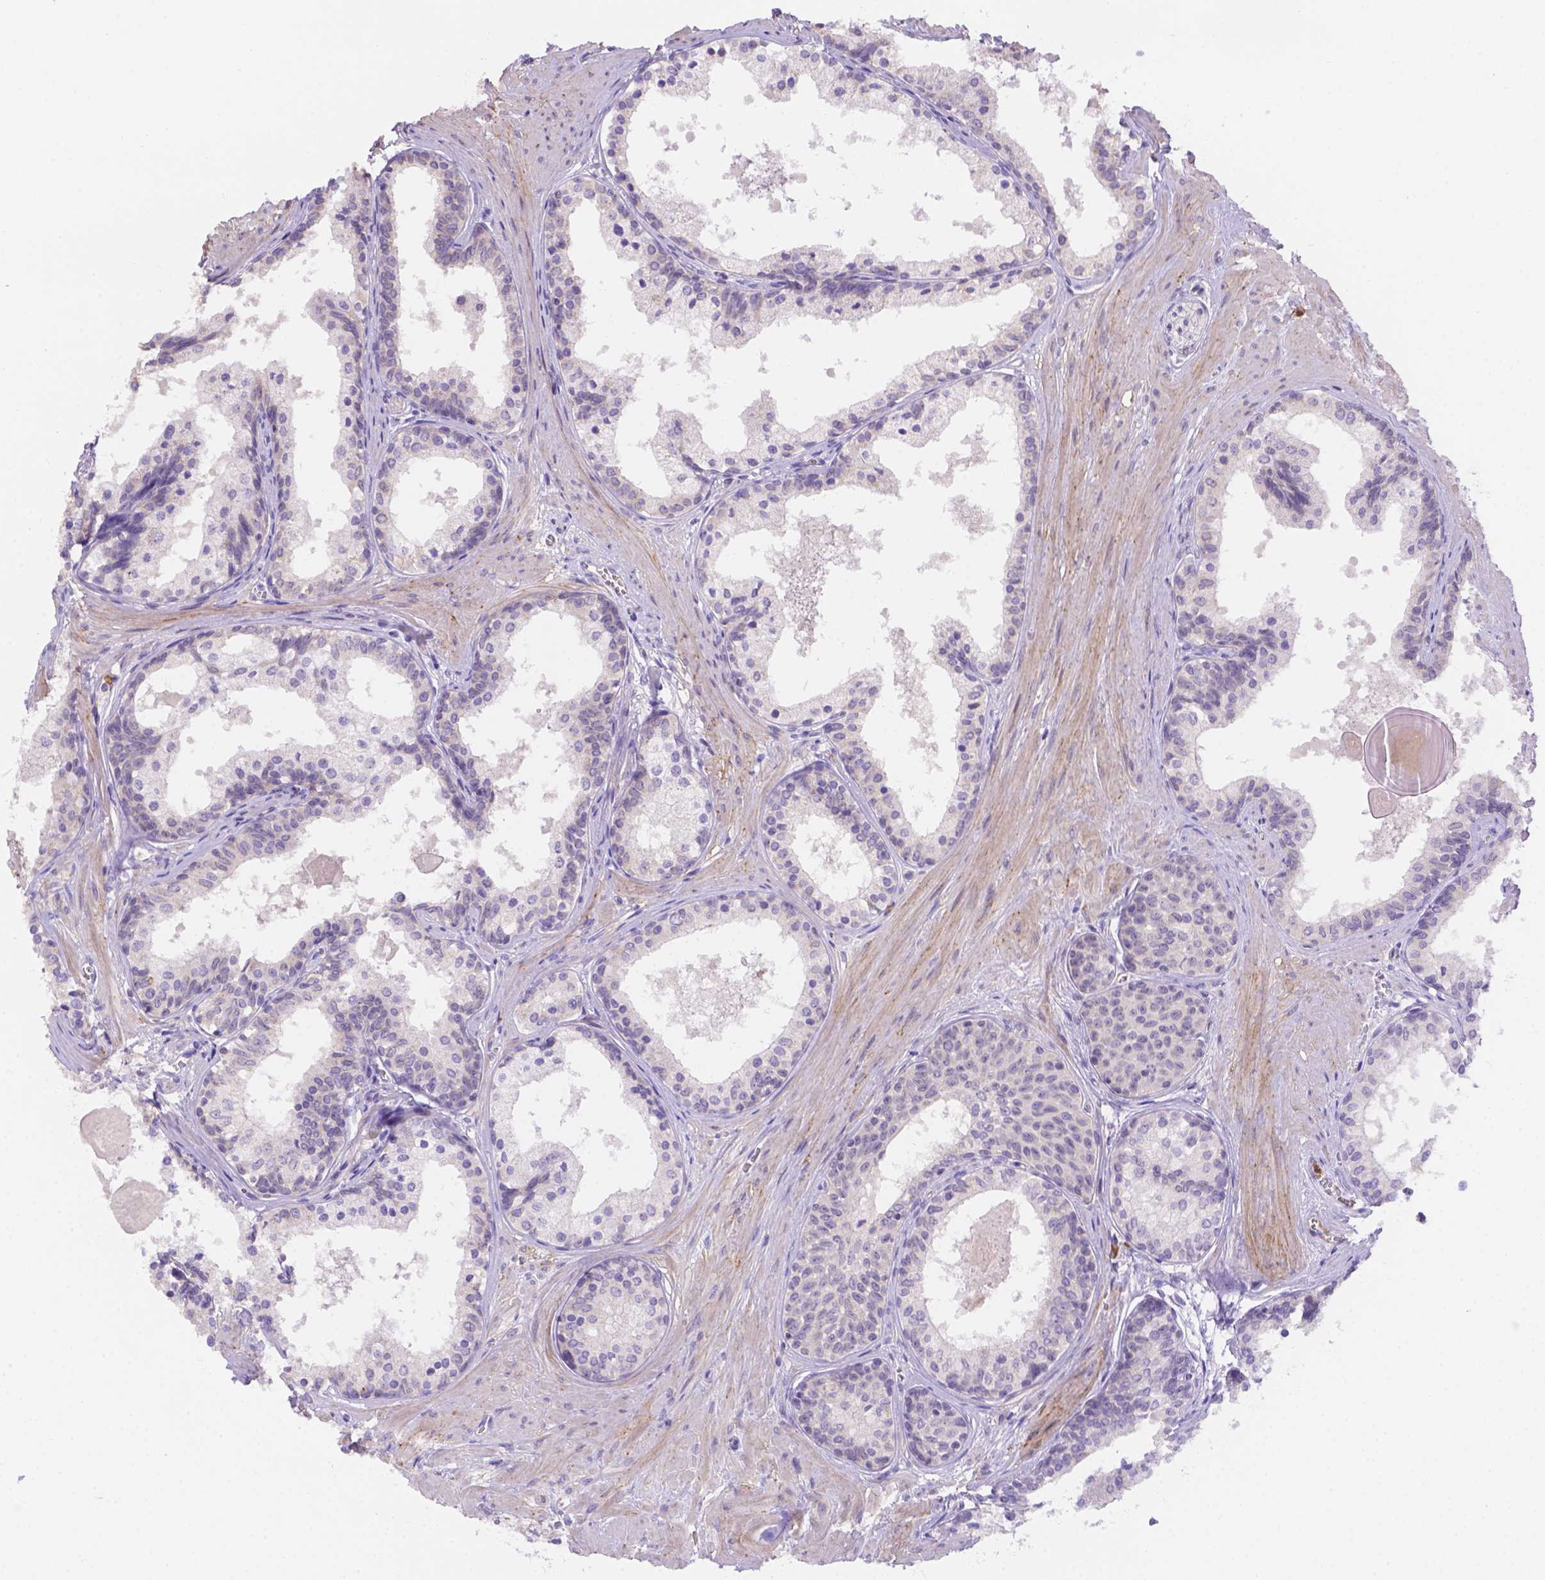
{"staining": {"intensity": "negative", "quantity": "none", "location": "none"}, "tissue": "prostate", "cell_type": "Glandular cells", "image_type": "normal", "snomed": [{"axis": "morphology", "description": "Normal tissue, NOS"}, {"axis": "topography", "description": "Prostate"}], "caption": "Normal prostate was stained to show a protein in brown. There is no significant positivity in glandular cells. (DAB (3,3'-diaminobenzidine) immunohistochemistry, high magnification).", "gene": "NXPE2", "patient": {"sex": "male", "age": 61}}